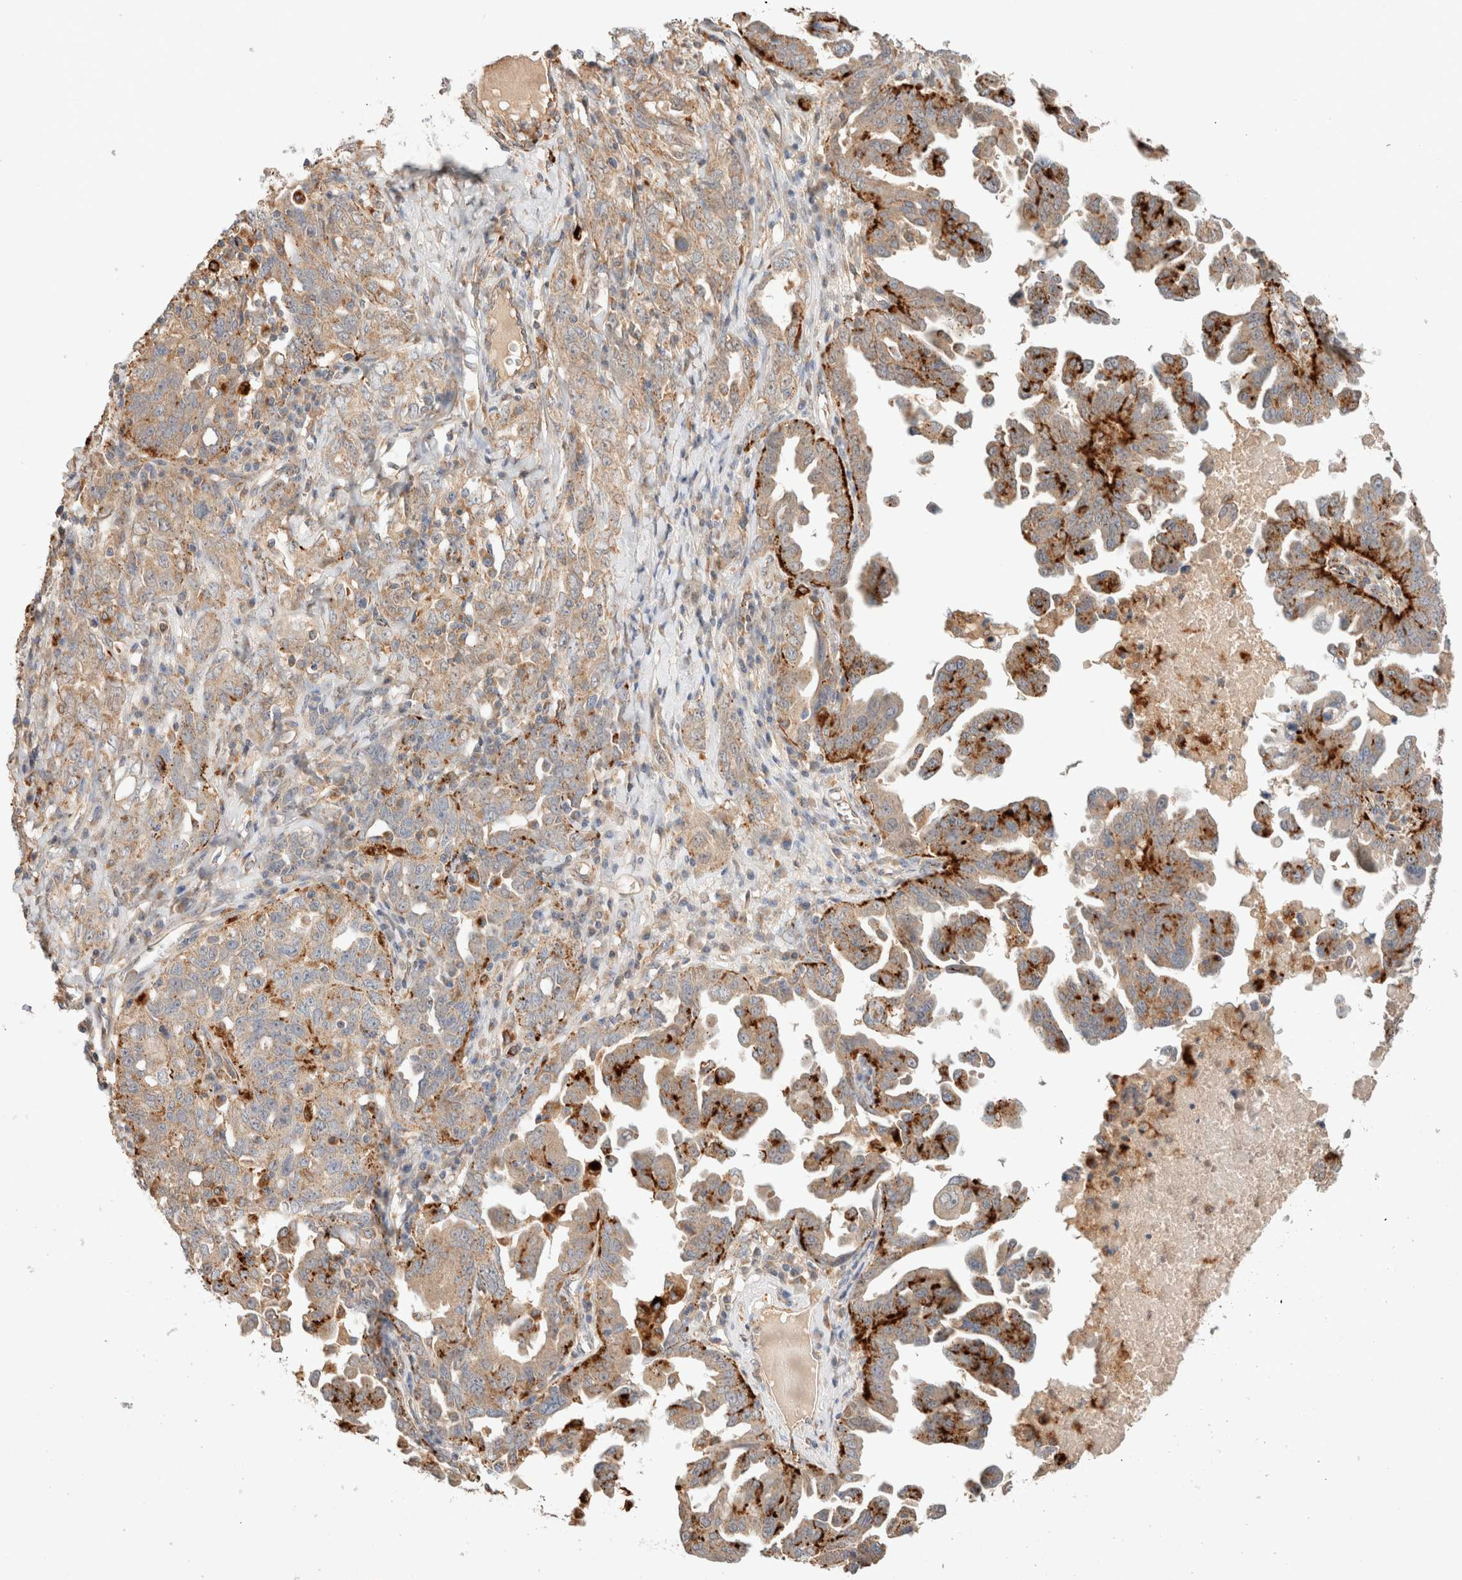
{"staining": {"intensity": "strong", "quantity": ">75%", "location": "cytoplasmic/membranous"}, "tissue": "ovarian cancer", "cell_type": "Tumor cells", "image_type": "cancer", "snomed": [{"axis": "morphology", "description": "Carcinoma, endometroid"}, {"axis": "topography", "description": "Ovary"}], "caption": "High-magnification brightfield microscopy of ovarian cancer stained with DAB (brown) and counterstained with hematoxylin (blue). tumor cells exhibit strong cytoplasmic/membranous staining is seen in approximately>75% of cells.", "gene": "RABEPK", "patient": {"sex": "female", "age": 62}}